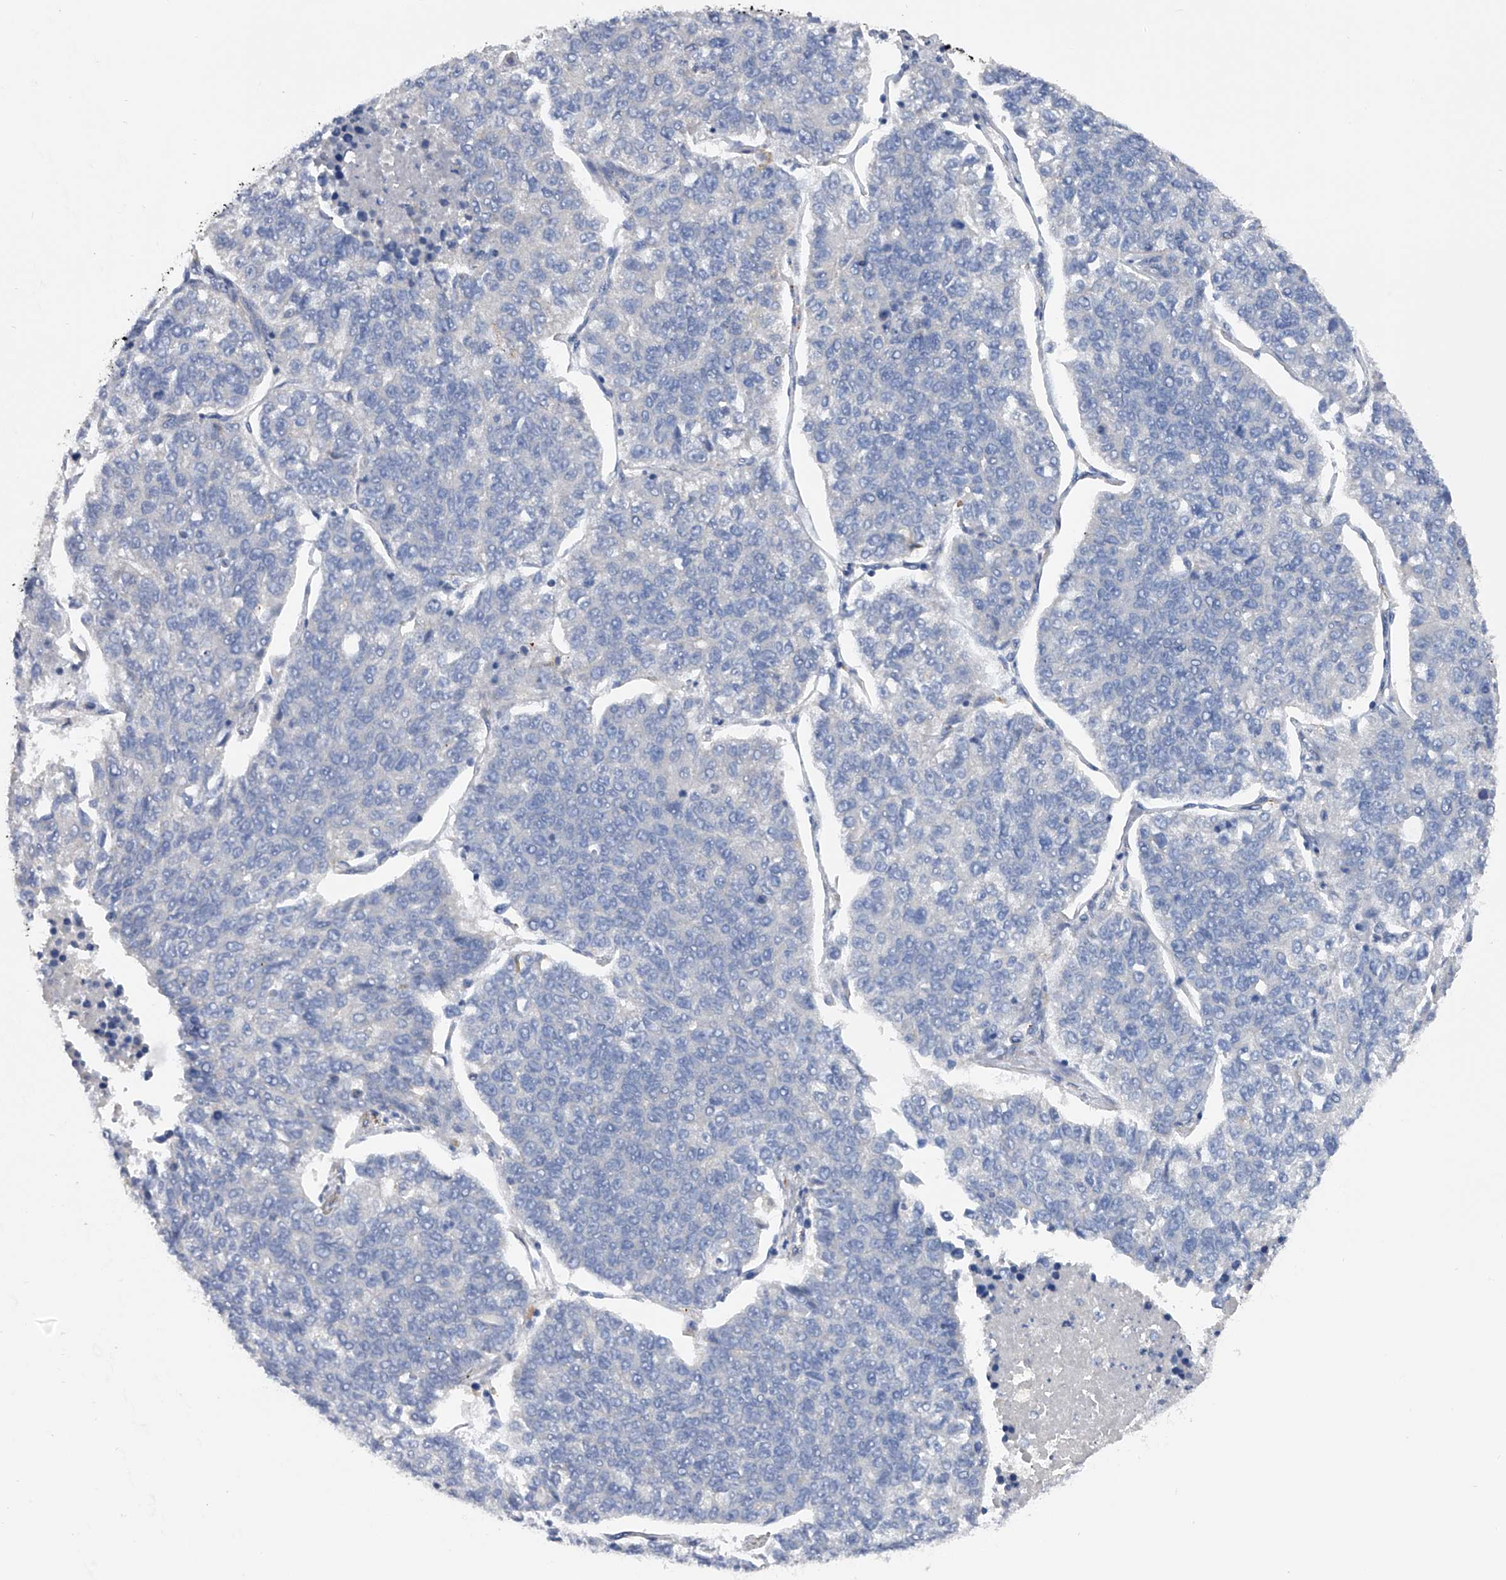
{"staining": {"intensity": "negative", "quantity": "none", "location": "none"}, "tissue": "lung cancer", "cell_type": "Tumor cells", "image_type": "cancer", "snomed": [{"axis": "morphology", "description": "Adenocarcinoma, NOS"}, {"axis": "topography", "description": "Lung"}], "caption": "There is no significant positivity in tumor cells of lung cancer. Brightfield microscopy of immunohistochemistry (IHC) stained with DAB (brown) and hematoxylin (blue), captured at high magnification.", "gene": "RWDD2A", "patient": {"sex": "male", "age": 49}}